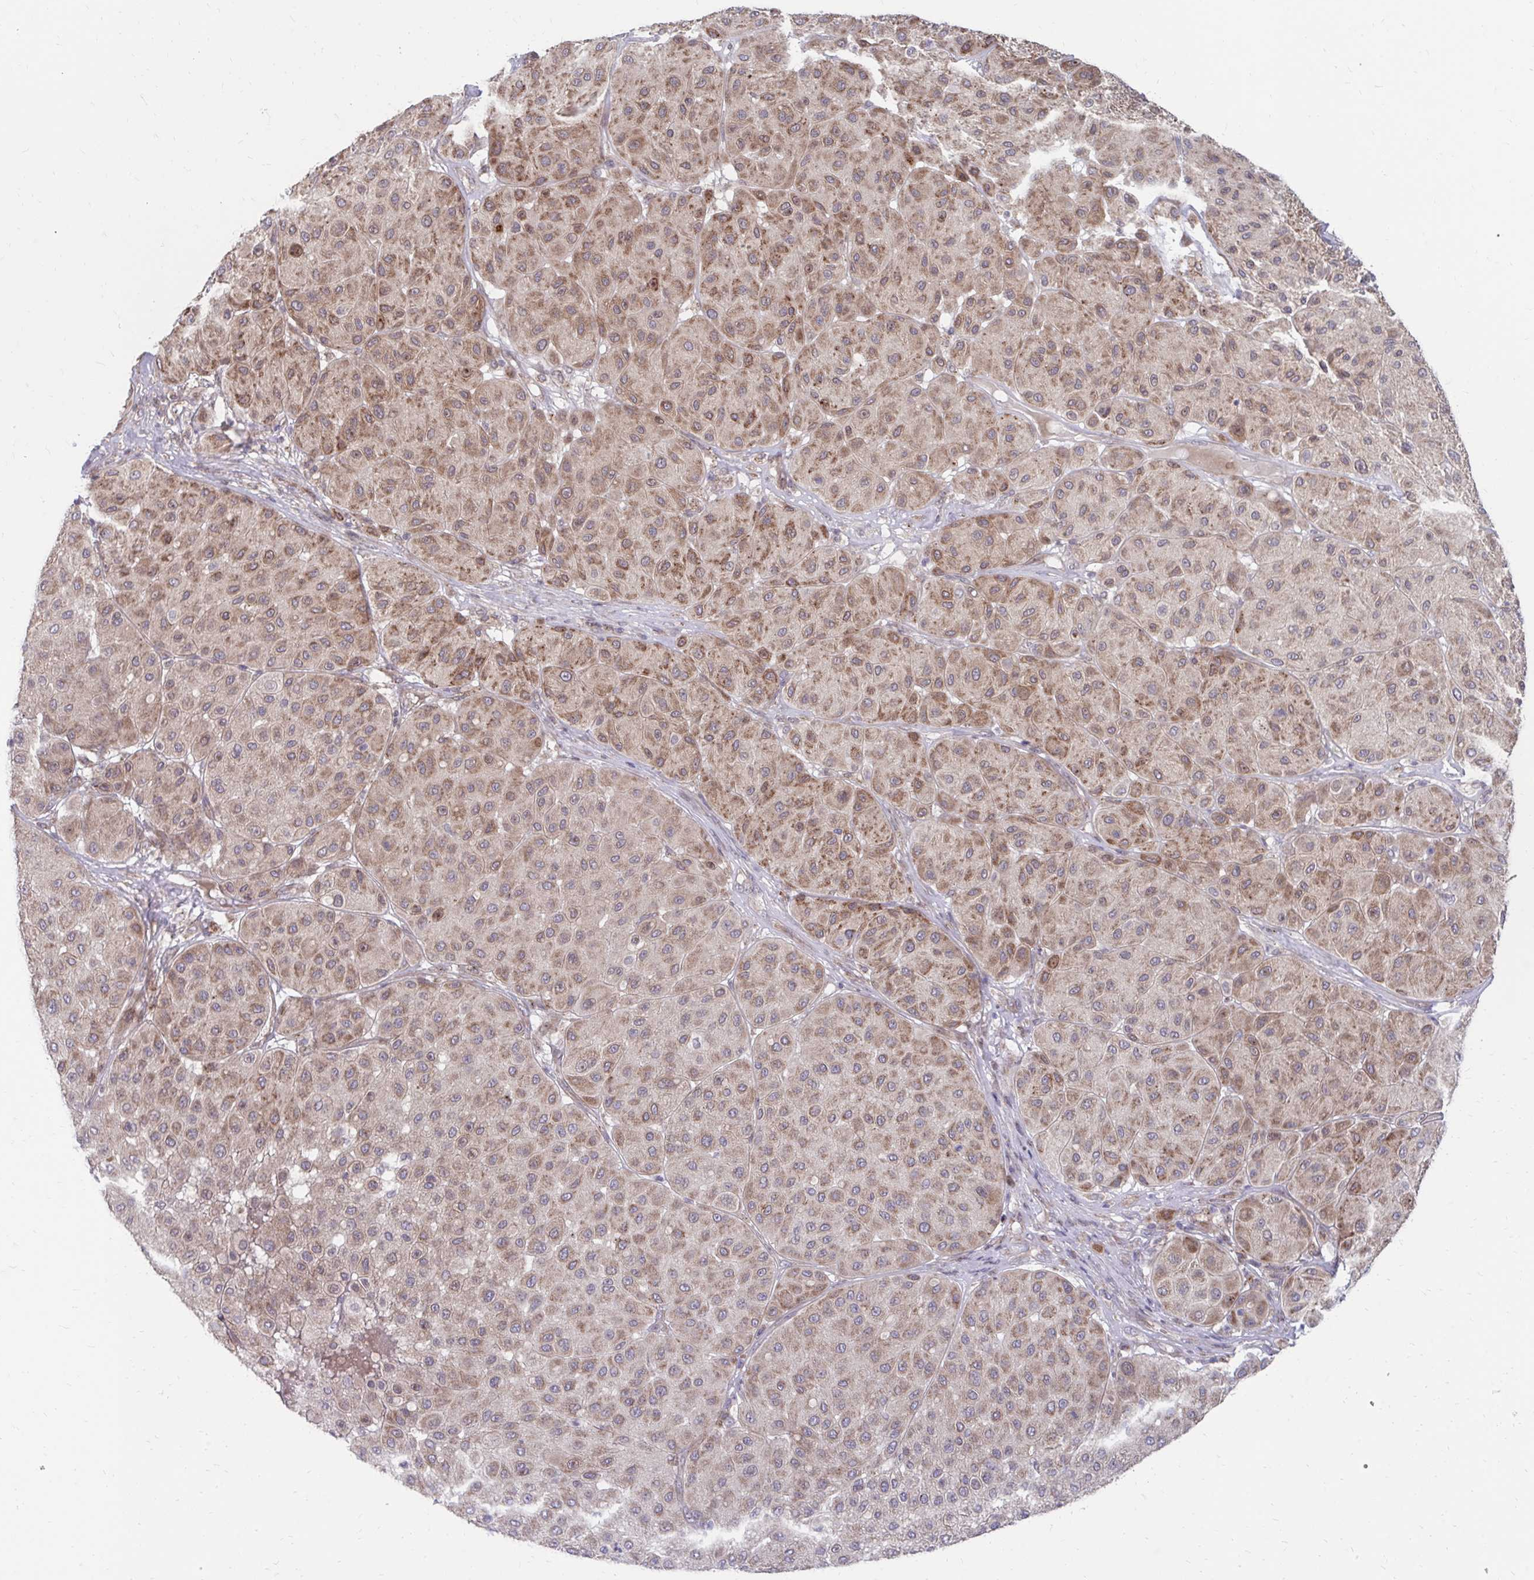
{"staining": {"intensity": "weak", "quantity": ">75%", "location": "cytoplasmic/membranous"}, "tissue": "melanoma", "cell_type": "Tumor cells", "image_type": "cancer", "snomed": [{"axis": "morphology", "description": "Malignant melanoma, Metastatic site"}, {"axis": "topography", "description": "Smooth muscle"}], "caption": "Human malignant melanoma (metastatic site) stained for a protein (brown) displays weak cytoplasmic/membranous positive staining in approximately >75% of tumor cells.", "gene": "ITPR2", "patient": {"sex": "male", "age": 41}}